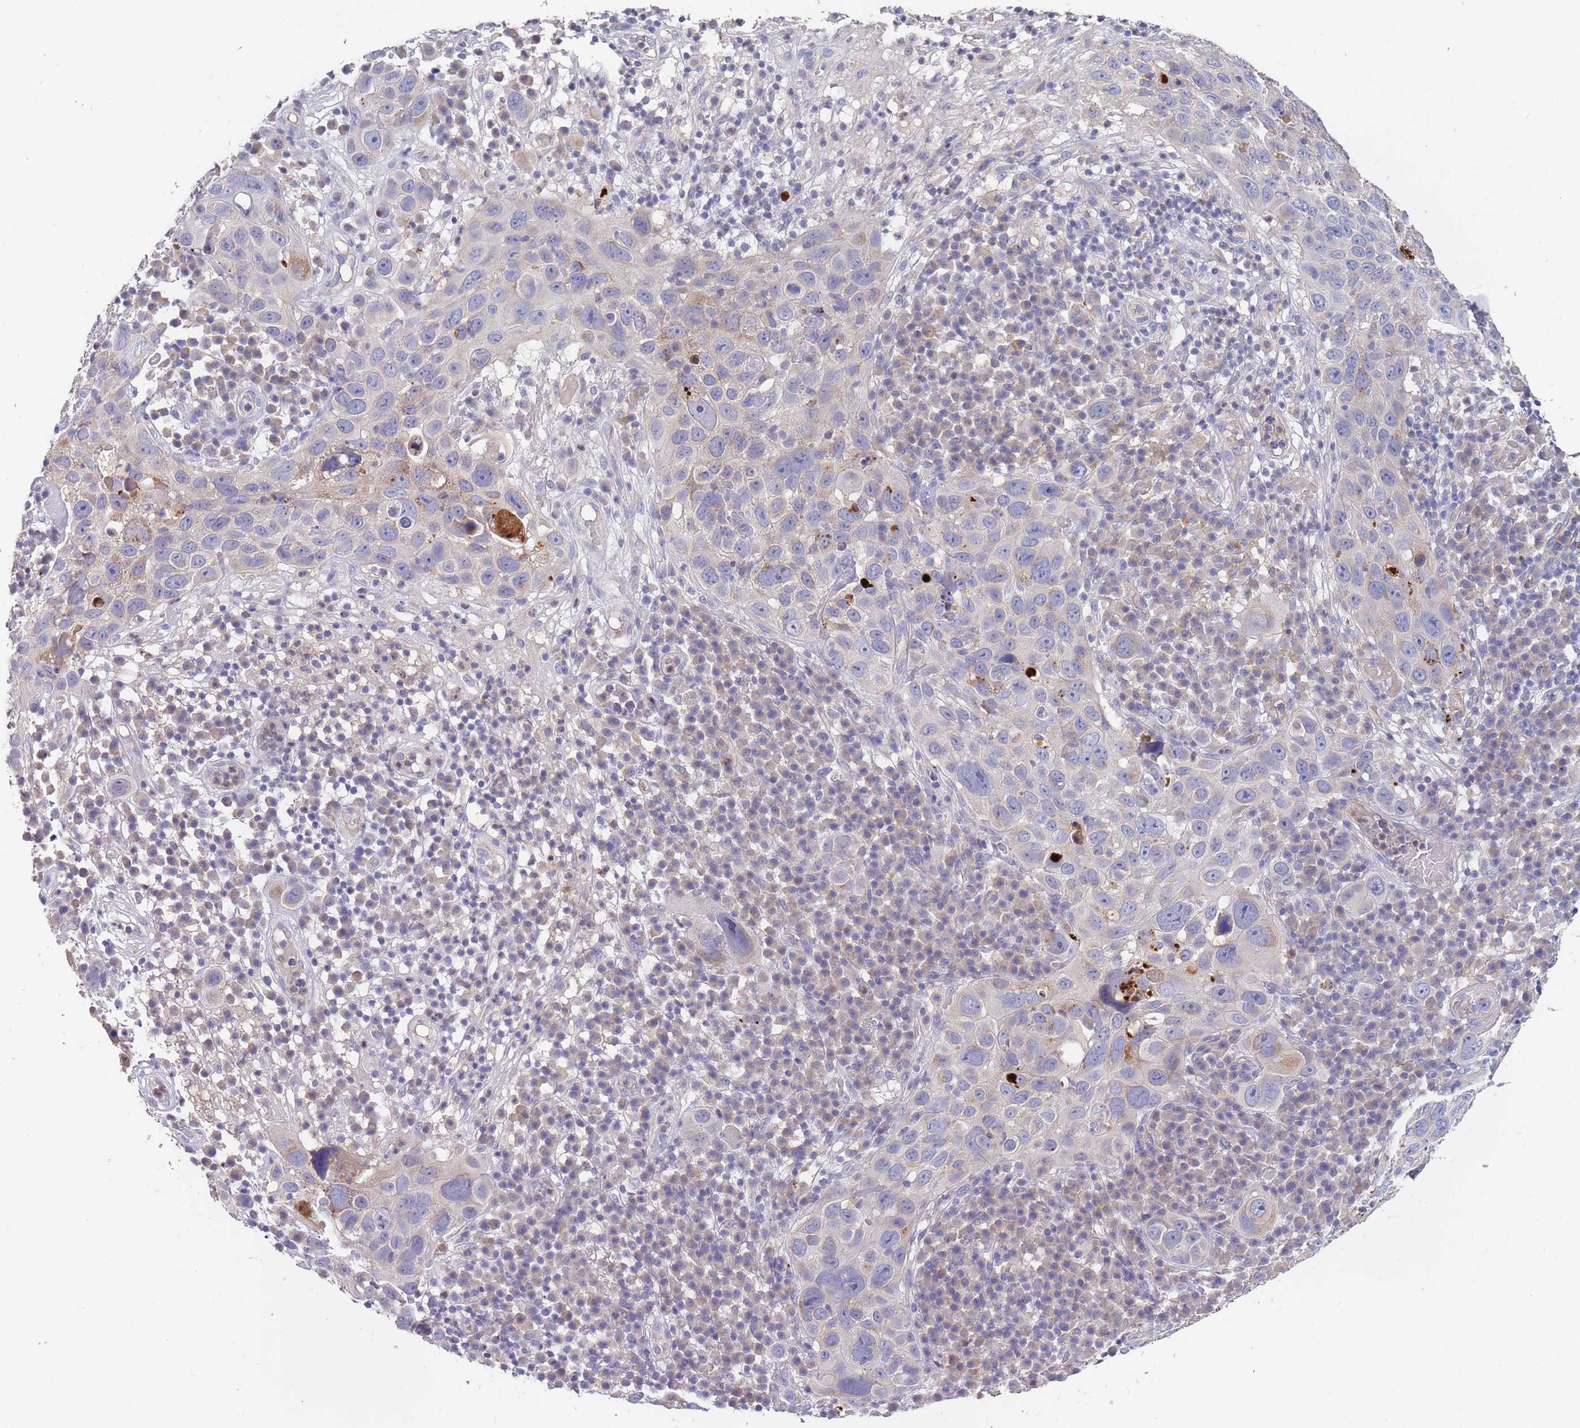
{"staining": {"intensity": "weak", "quantity": "<25%", "location": "cytoplasmic/membranous"}, "tissue": "skin cancer", "cell_type": "Tumor cells", "image_type": "cancer", "snomed": [{"axis": "morphology", "description": "Squamous cell carcinoma in situ, NOS"}, {"axis": "morphology", "description": "Squamous cell carcinoma, NOS"}, {"axis": "topography", "description": "Skin"}], "caption": "A photomicrograph of human skin cancer is negative for staining in tumor cells. The staining is performed using DAB (3,3'-diaminobenzidine) brown chromogen with nuclei counter-stained in using hematoxylin.", "gene": "BORCS5", "patient": {"sex": "male", "age": 93}}